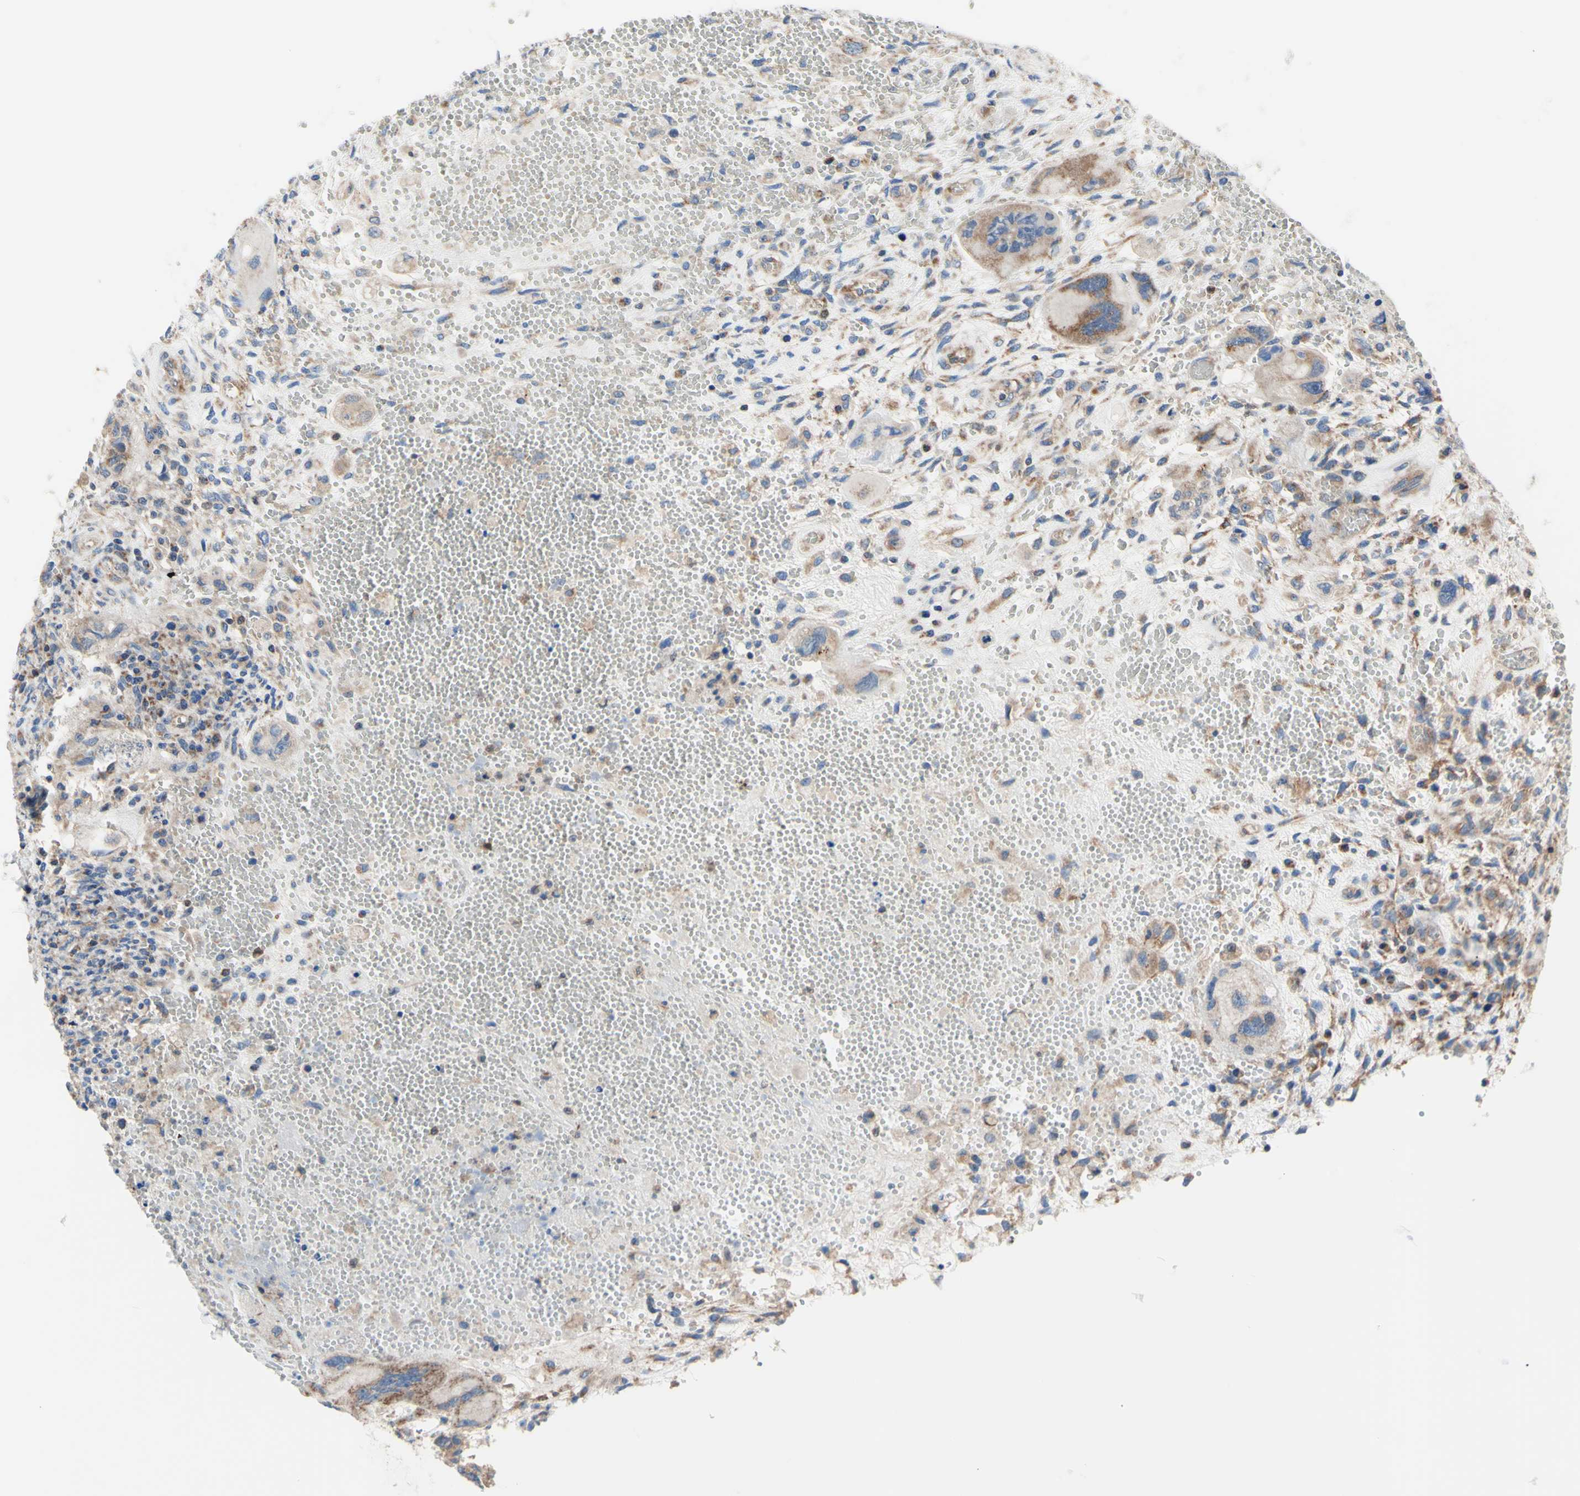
{"staining": {"intensity": "moderate", "quantity": "<25%", "location": "cytoplasmic/membranous"}, "tissue": "testis cancer", "cell_type": "Tumor cells", "image_type": "cancer", "snomed": [{"axis": "morphology", "description": "Carcinoma, Embryonal, NOS"}, {"axis": "topography", "description": "Testis"}], "caption": "A histopathology image of testis embryonal carcinoma stained for a protein displays moderate cytoplasmic/membranous brown staining in tumor cells.", "gene": "FMR1", "patient": {"sex": "male", "age": 26}}